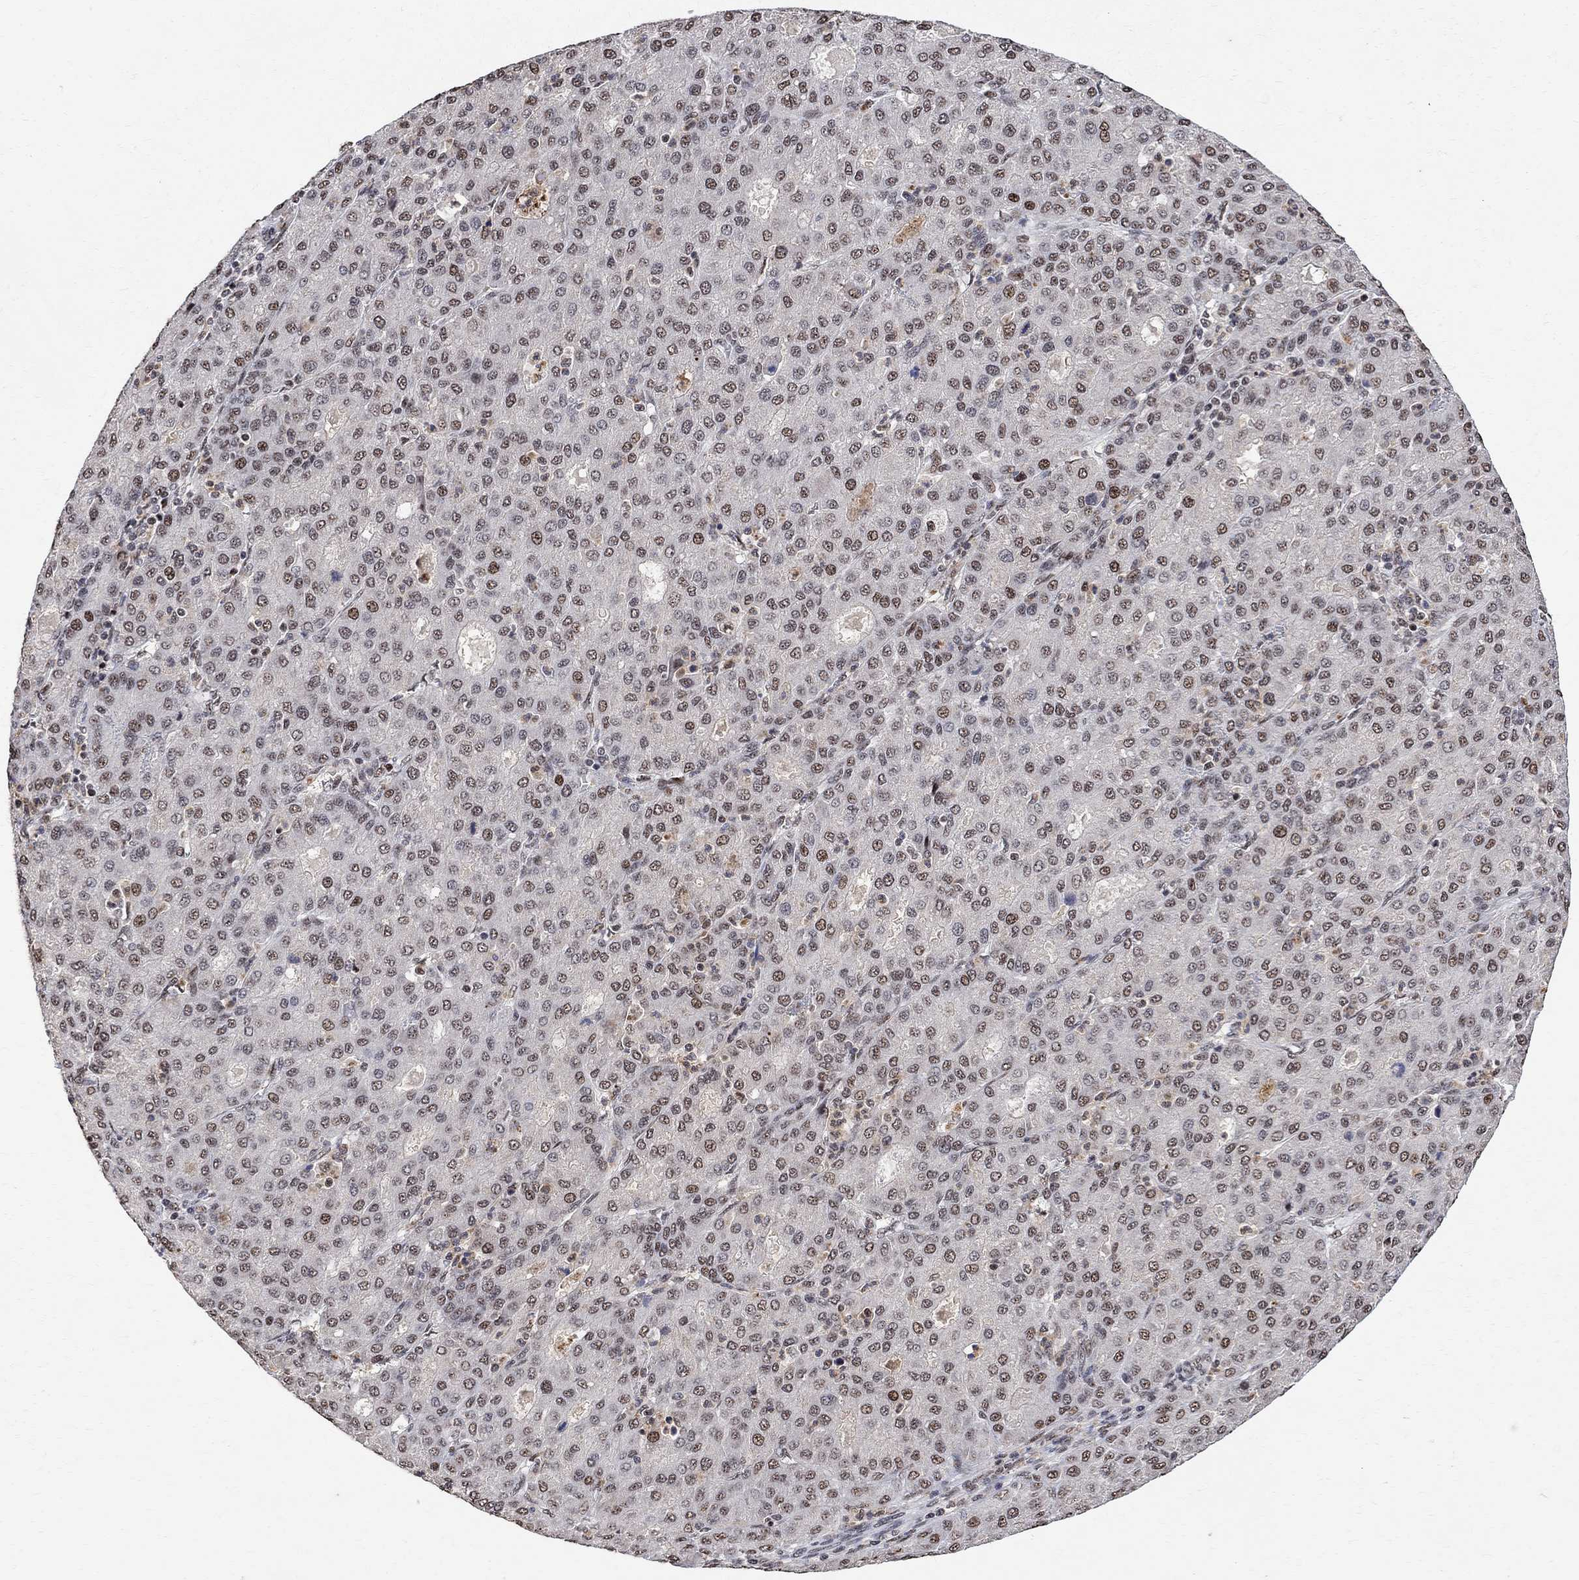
{"staining": {"intensity": "moderate", "quantity": "<25%", "location": "nuclear"}, "tissue": "liver cancer", "cell_type": "Tumor cells", "image_type": "cancer", "snomed": [{"axis": "morphology", "description": "Carcinoma, Hepatocellular, NOS"}, {"axis": "topography", "description": "Liver"}], "caption": "Immunohistochemical staining of liver cancer (hepatocellular carcinoma) shows low levels of moderate nuclear protein staining in about <25% of tumor cells. (DAB (3,3'-diaminobenzidine) = brown stain, brightfield microscopy at high magnification).", "gene": "E4F1", "patient": {"sex": "male", "age": 65}}